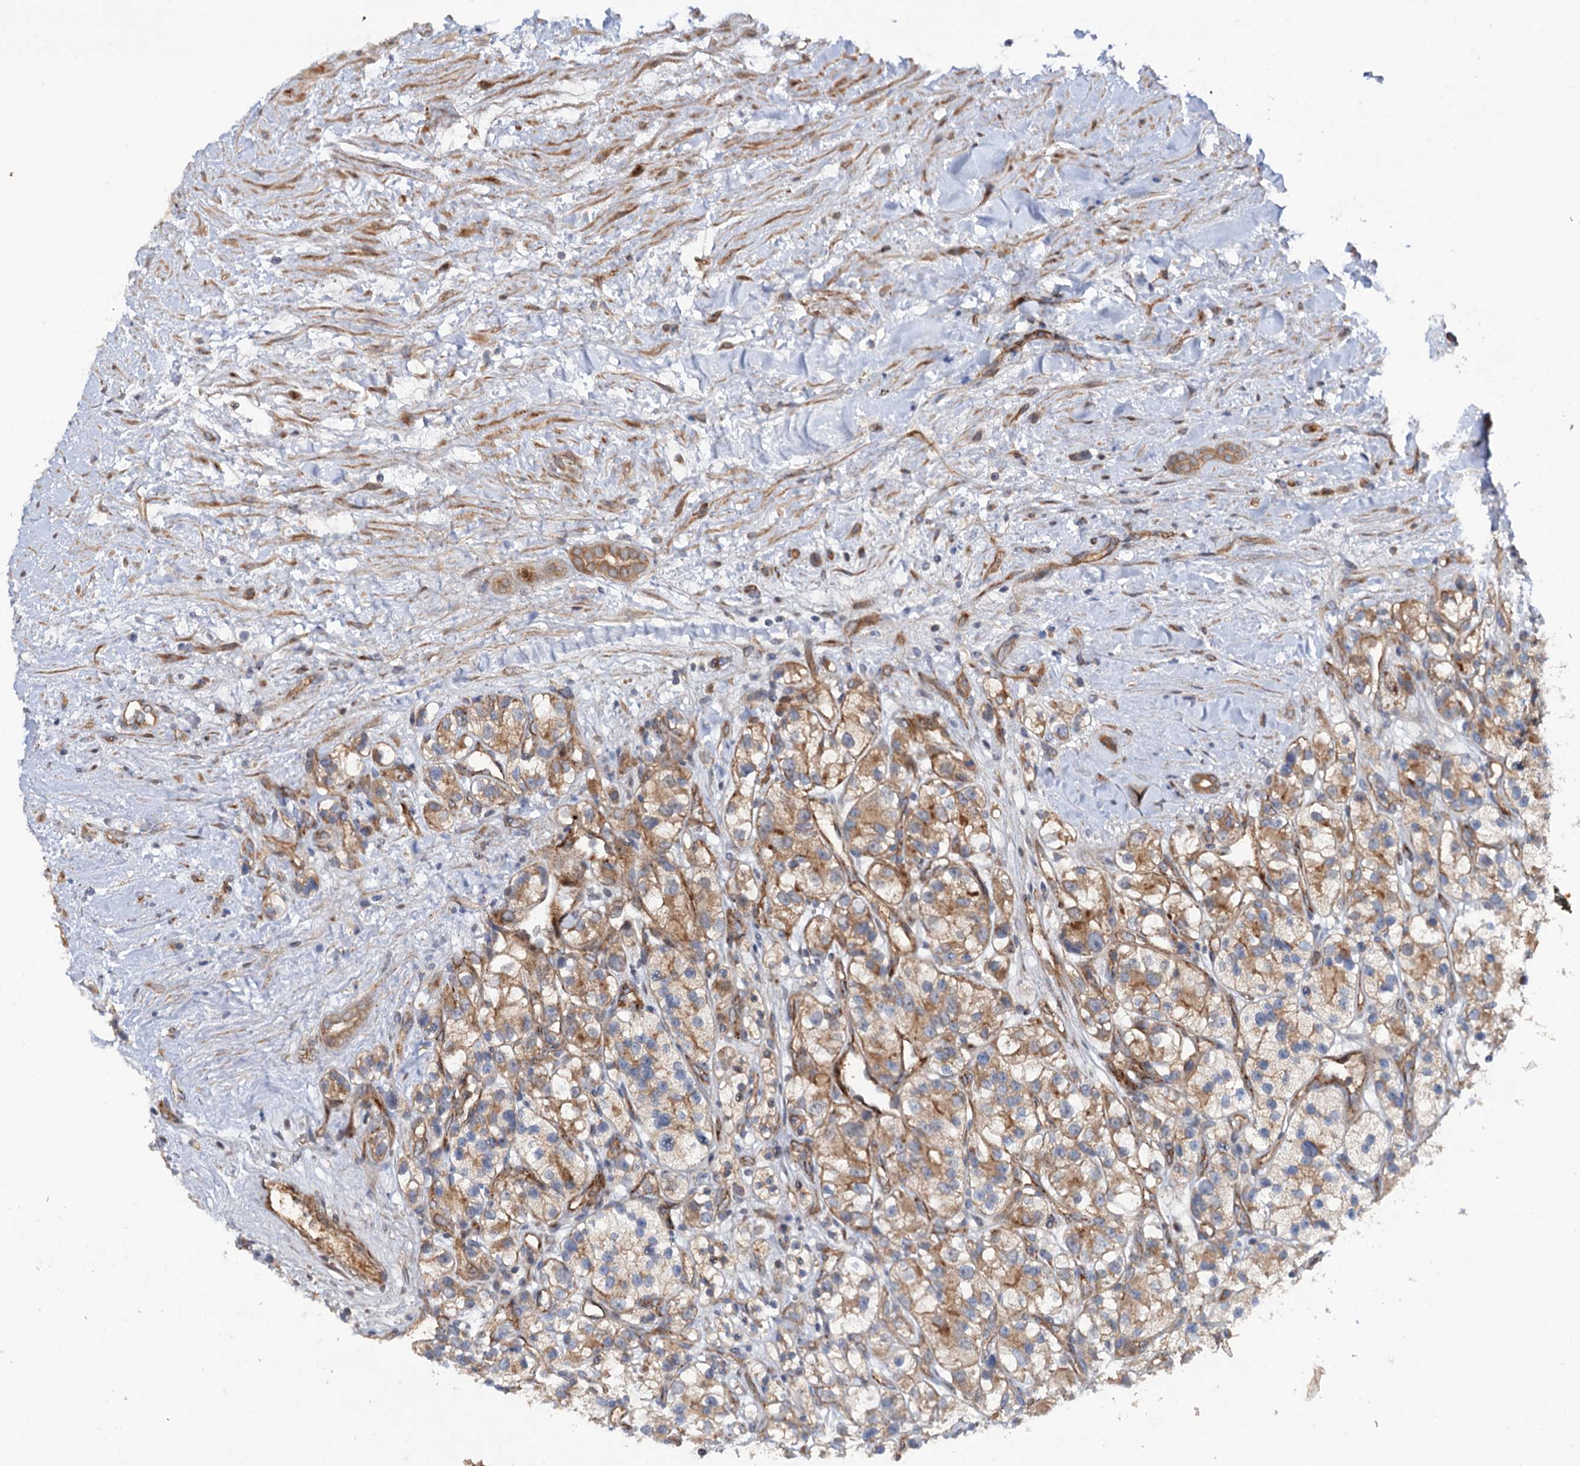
{"staining": {"intensity": "moderate", "quantity": "25%-75%", "location": "cytoplasmic/membranous"}, "tissue": "renal cancer", "cell_type": "Tumor cells", "image_type": "cancer", "snomed": [{"axis": "morphology", "description": "Adenocarcinoma, NOS"}, {"axis": "topography", "description": "Kidney"}], "caption": "Moderate cytoplasmic/membranous protein staining is appreciated in about 25%-75% of tumor cells in adenocarcinoma (renal).", "gene": "ADGRG4", "patient": {"sex": "female", "age": 57}}